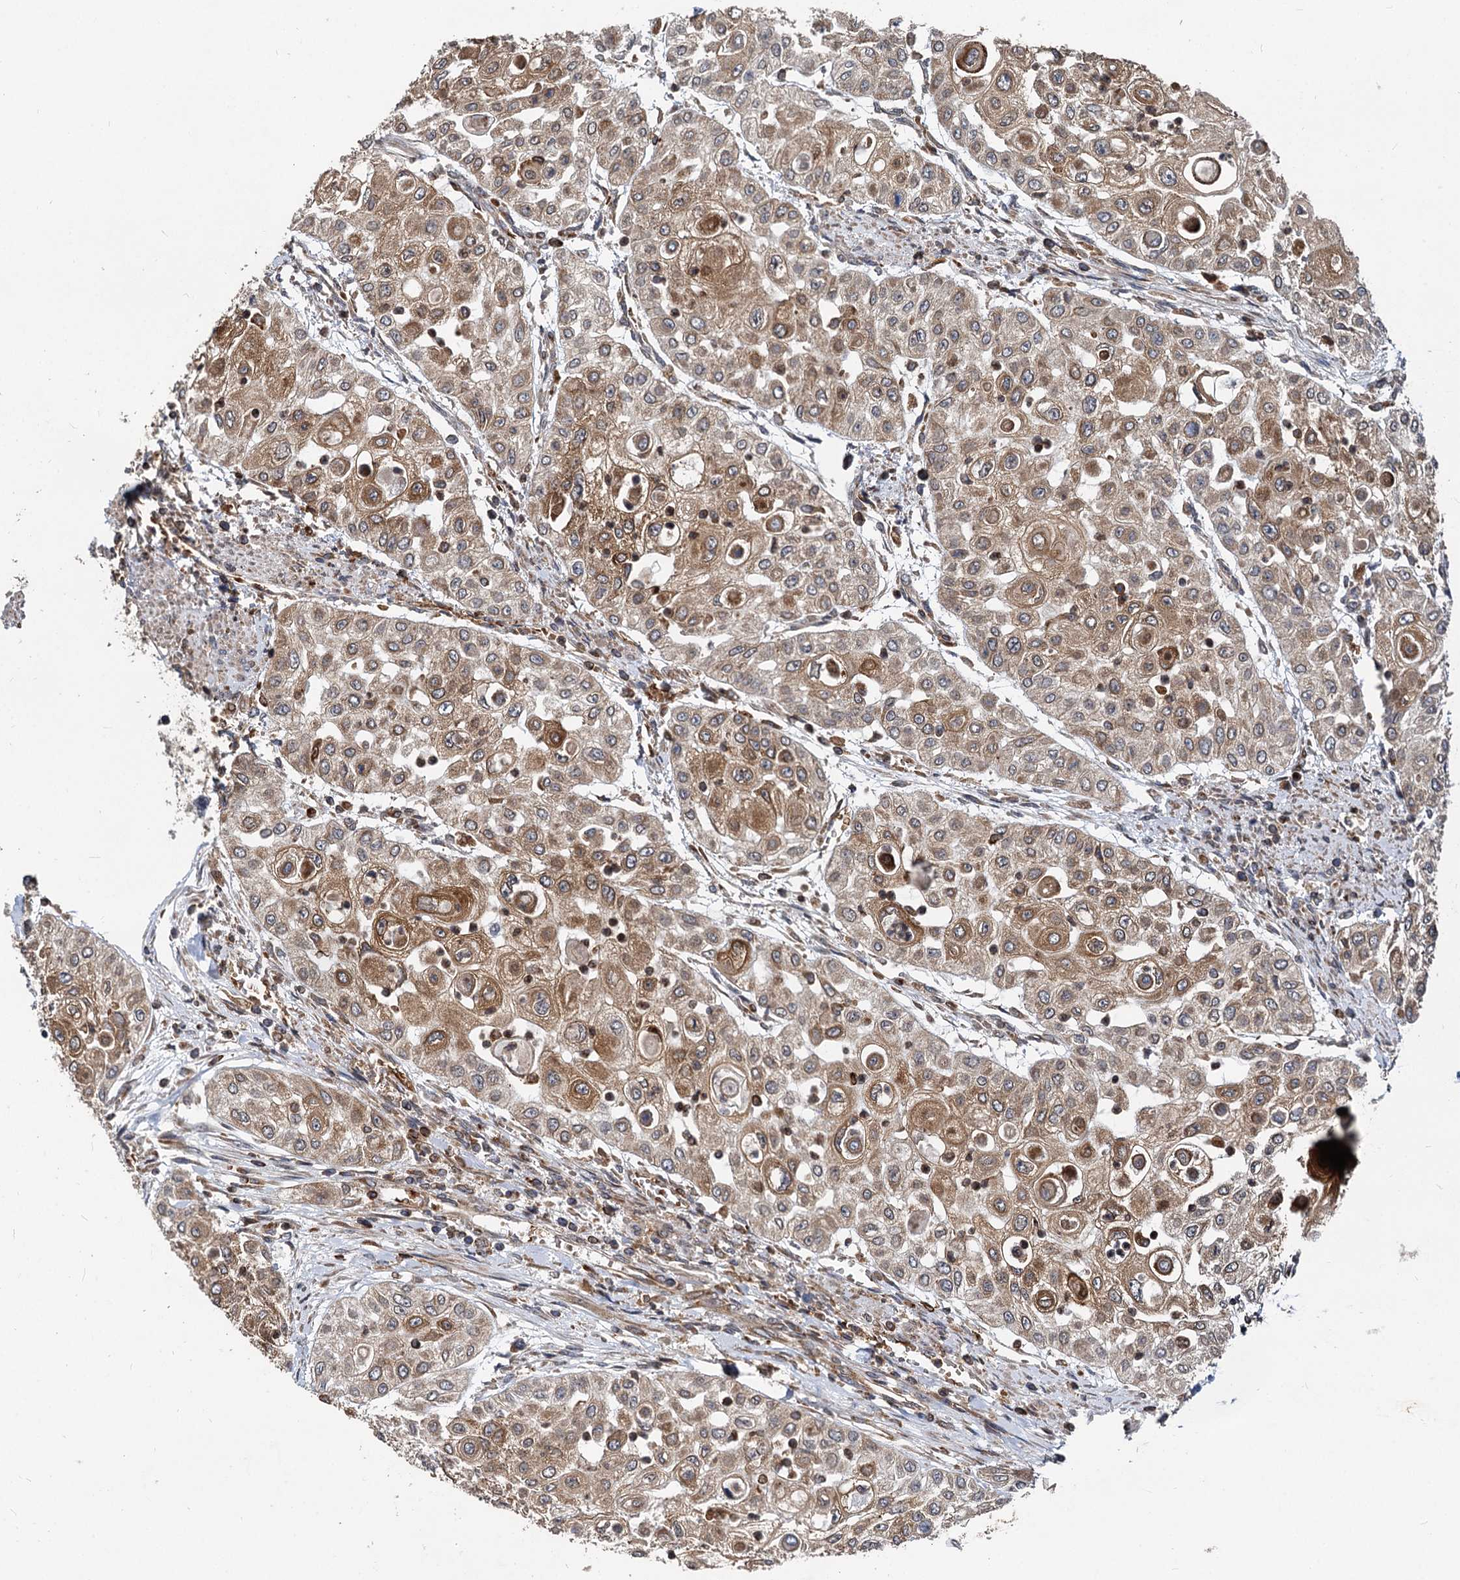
{"staining": {"intensity": "strong", "quantity": ">75%", "location": "cytoplasmic/membranous"}, "tissue": "urothelial cancer", "cell_type": "Tumor cells", "image_type": "cancer", "snomed": [{"axis": "morphology", "description": "Urothelial carcinoma, High grade"}, {"axis": "topography", "description": "Urinary bladder"}], "caption": "Brown immunohistochemical staining in urothelial carcinoma (high-grade) displays strong cytoplasmic/membranous expression in about >75% of tumor cells.", "gene": "STIM1", "patient": {"sex": "female", "age": 79}}